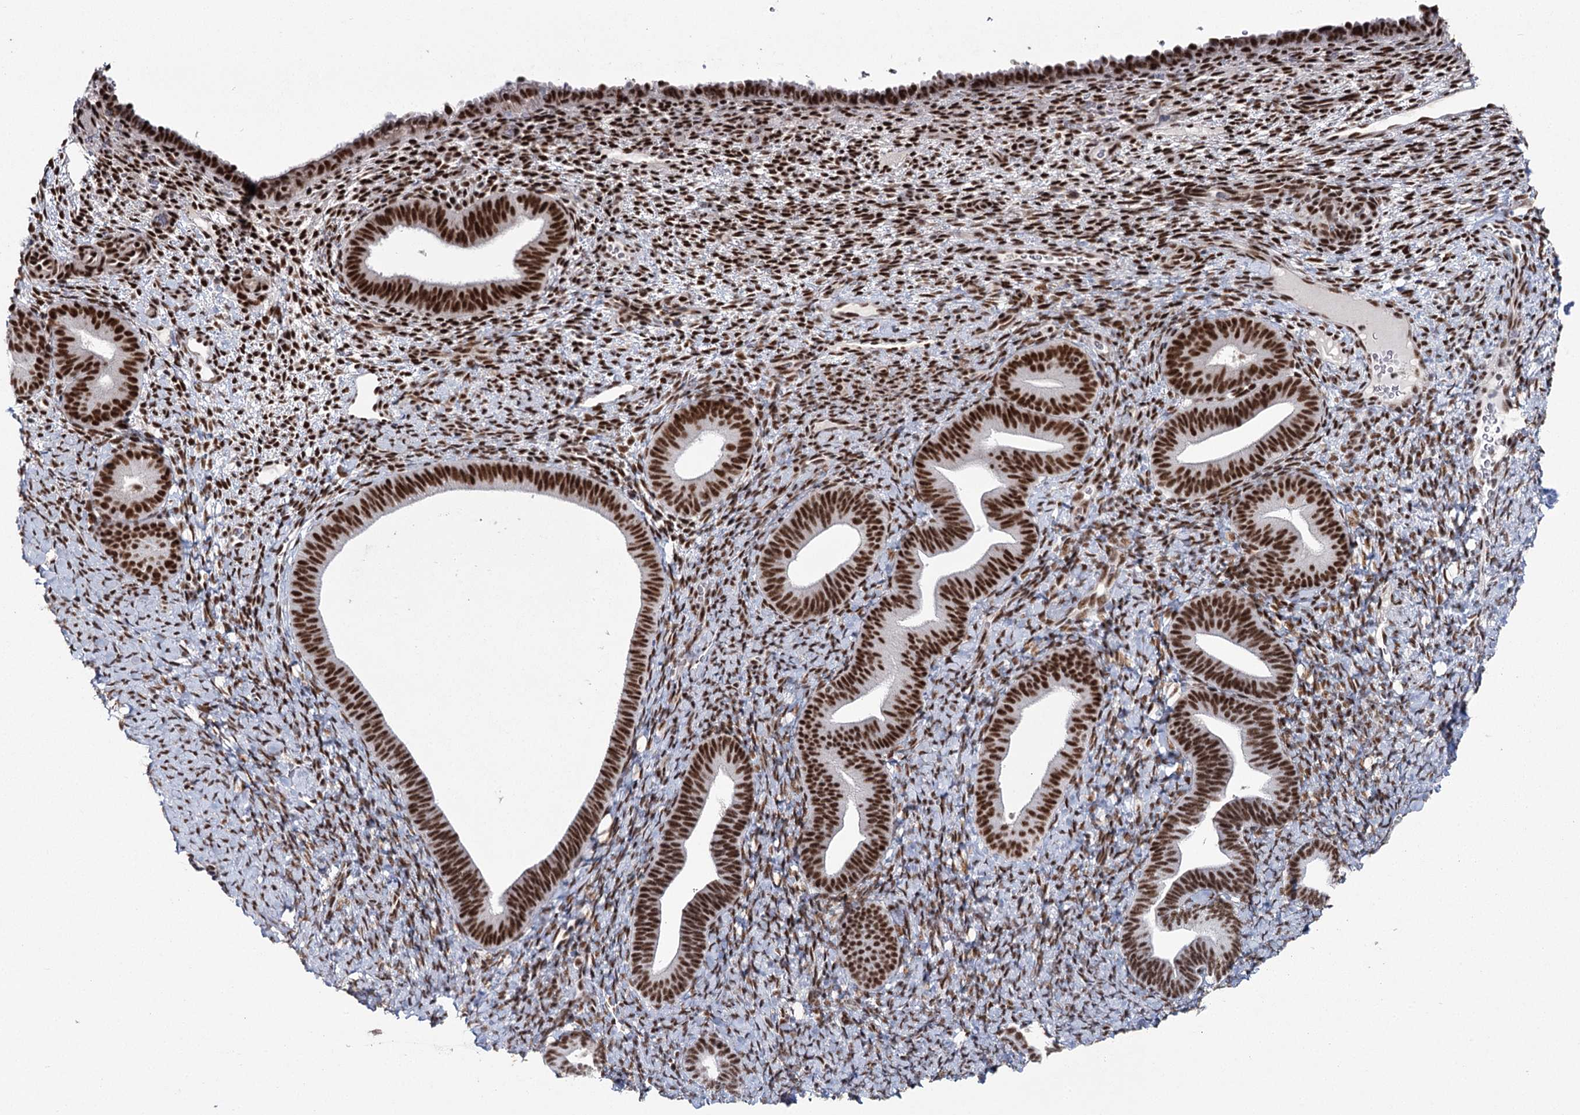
{"staining": {"intensity": "strong", "quantity": "25%-75%", "location": "nuclear"}, "tissue": "endometrium", "cell_type": "Cells in endometrial stroma", "image_type": "normal", "snomed": [{"axis": "morphology", "description": "Normal tissue, NOS"}, {"axis": "topography", "description": "Endometrium"}], "caption": "Endometrium was stained to show a protein in brown. There is high levels of strong nuclear positivity in about 25%-75% of cells in endometrial stroma.", "gene": "SCAF8", "patient": {"sex": "female", "age": 65}}